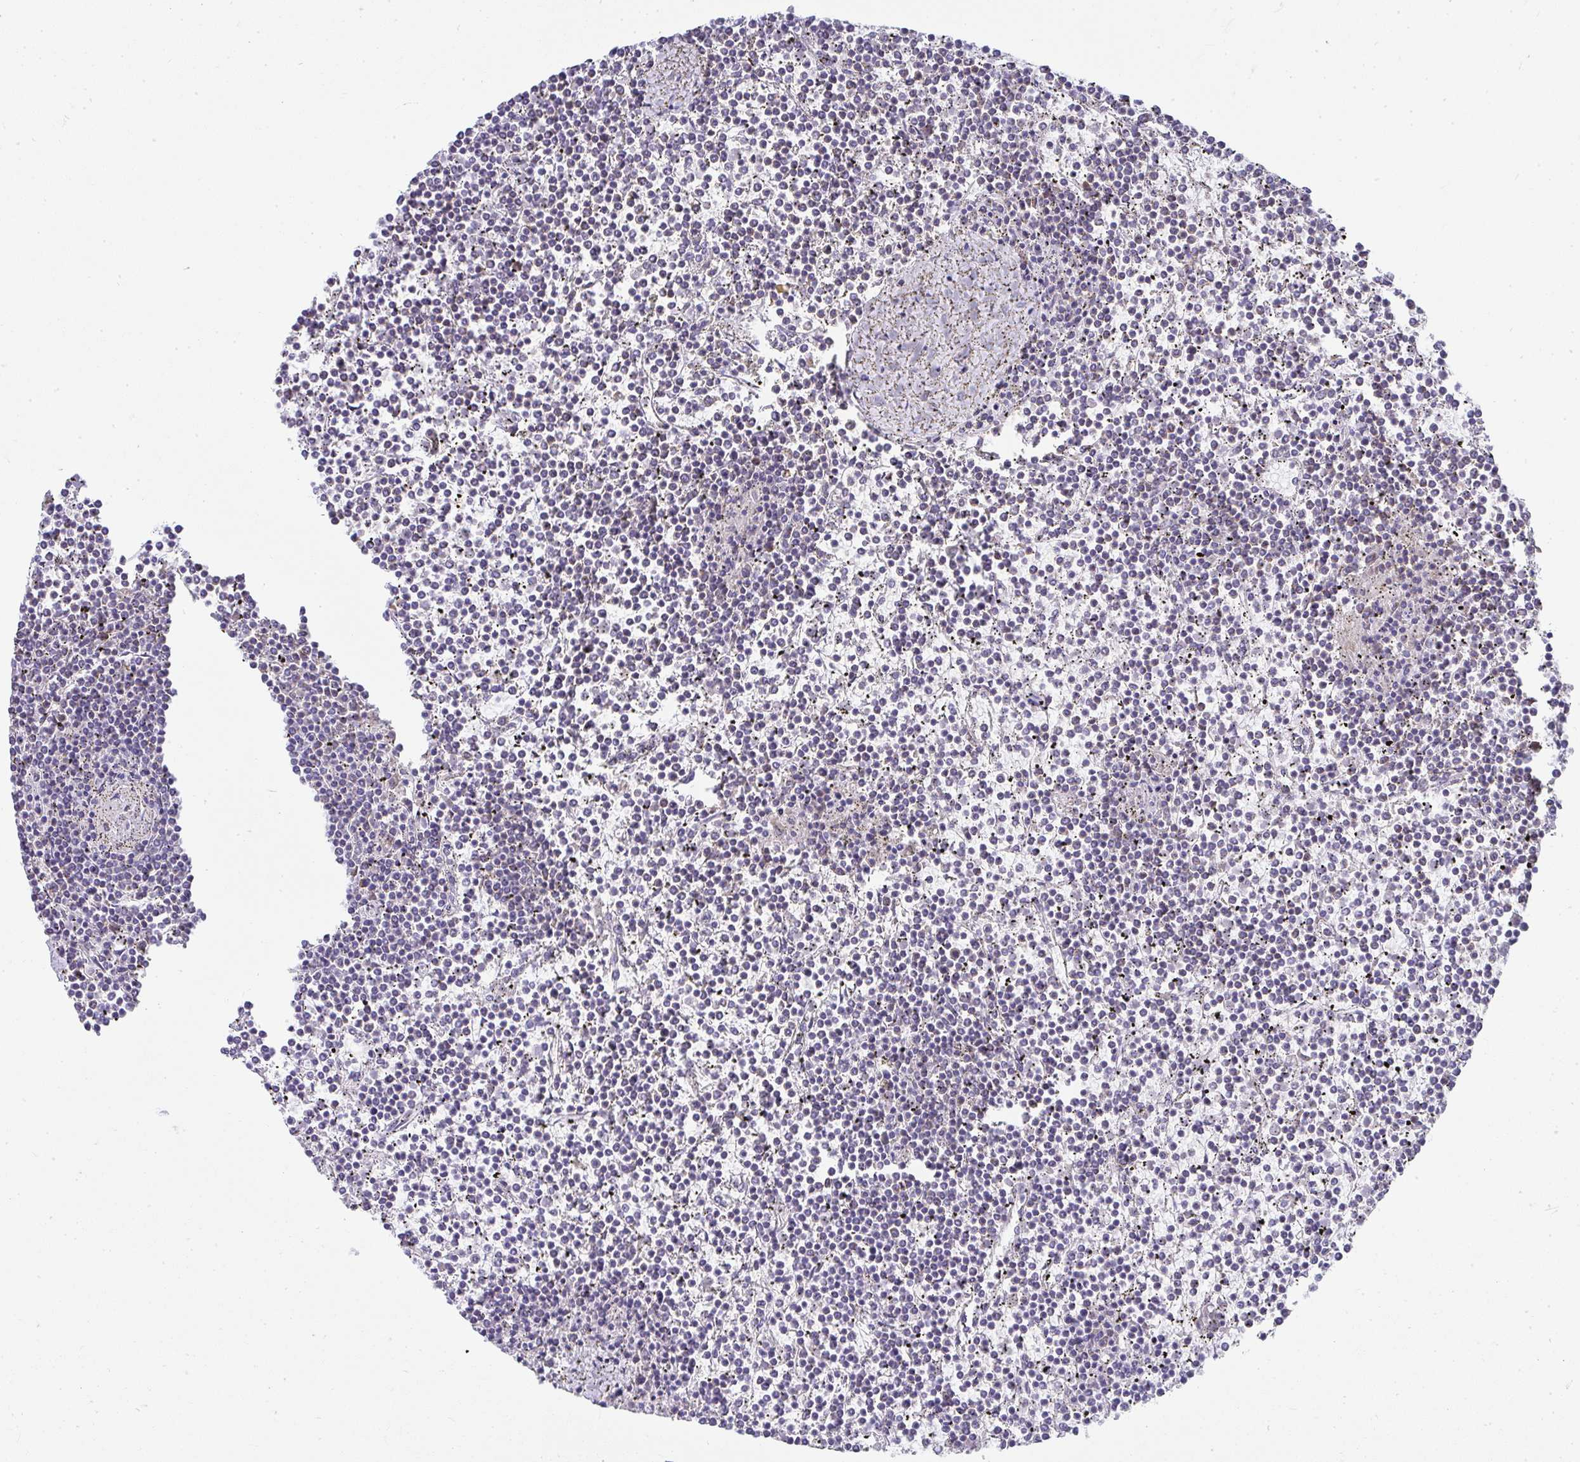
{"staining": {"intensity": "negative", "quantity": "none", "location": "none"}, "tissue": "lymphoma", "cell_type": "Tumor cells", "image_type": "cancer", "snomed": [{"axis": "morphology", "description": "Malignant lymphoma, non-Hodgkin's type, Low grade"}, {"axis": "topography", "description": "Spleen"}], "caption": "A high-resolution histopathology image shows immunohistochemistry (IHC) staining of lymphoma, which displays no significant positivity in tumor cells.", "gene": "SLC6A1", "patient": {"sex": "female", "age": 19}}